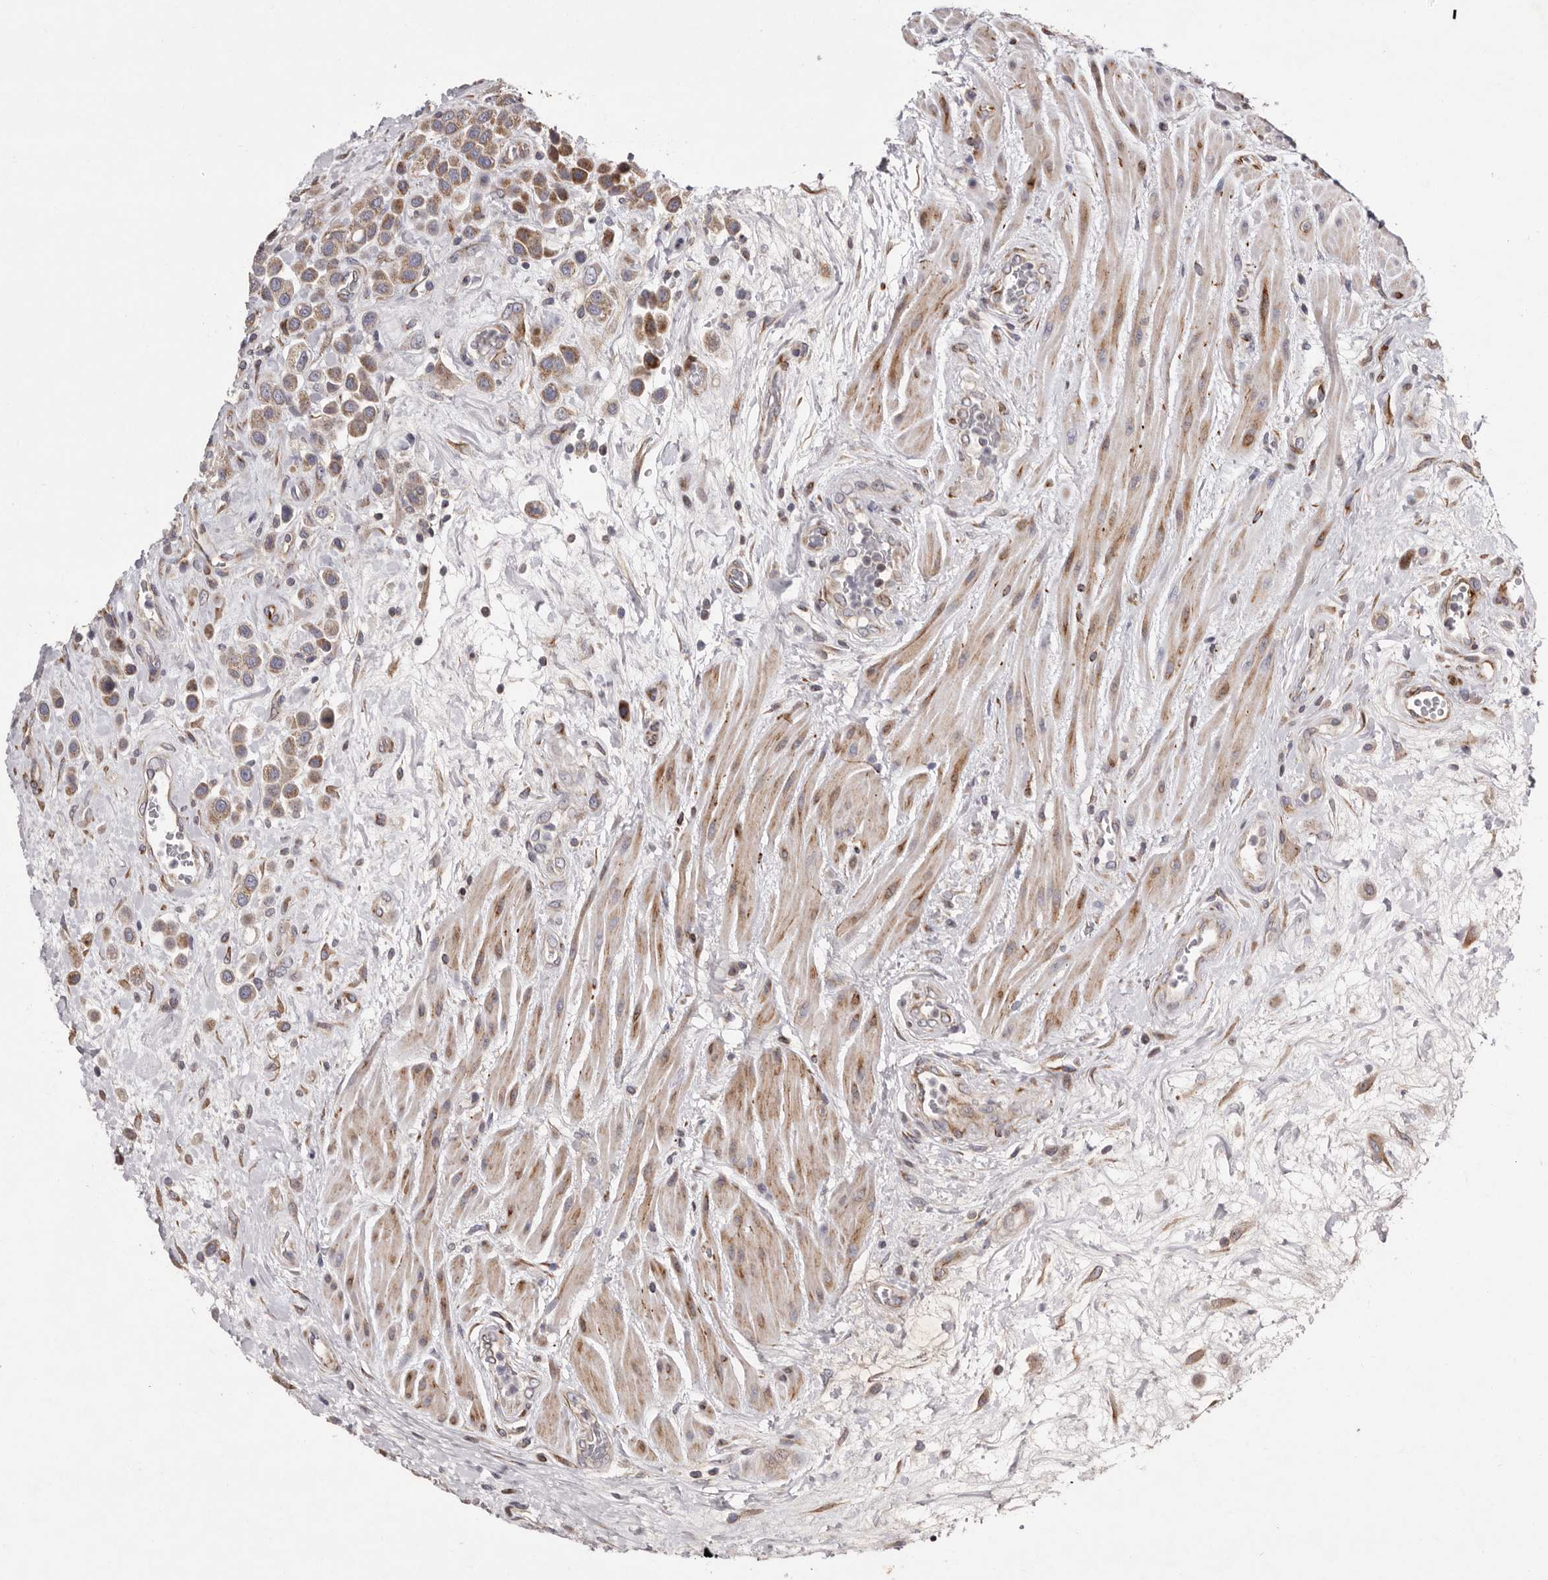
{"staining": {"intensity": "moderate", "quantity": ">75%", "location": "cytoplasmic/membranous"}, "tissue": "urothelial cancer", "cell_type": "Tumor cells", "image_type": "cancer", "snomed": [{"axis": "morphology", "description": "Urothelial carcinoma, High grade"}, {"axis": "topography", "description": "Urinary bladder"}], "caption": "DAB immunohistochemical staining of urothelial cancer shows moderate cytoplasmic/membranous protein positivity in approximately >75% of tumor cells.", "gene": "TIMM17B", "patient": {"sex": "male", "age": 50}}